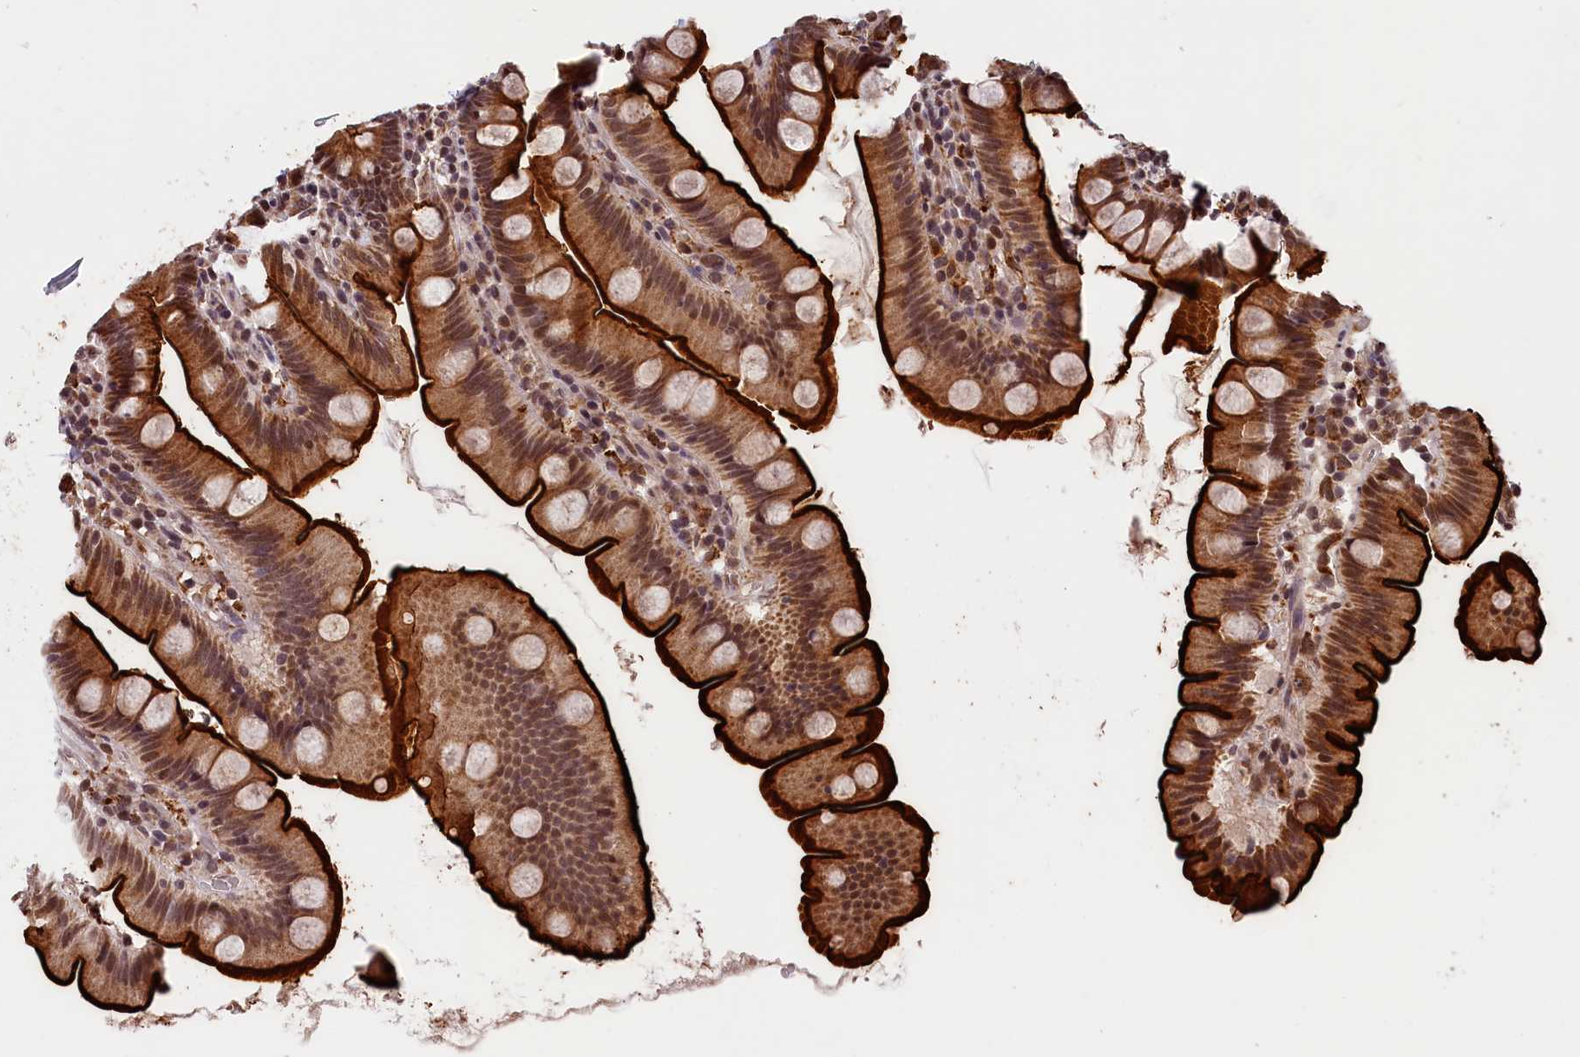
{"staining": {"intensity": "strong", "quantity": ">75%", "location": "cytoplasmic/membranous,nuclear"}, "tissue": "small intestine", "cell_type": "Glandular cells", "image_type": "normal", "snomed": [{"axis": "morphology", "description": "Normal tissue, NOS"}, {"axis": "topography", "description": "Small intestine"}], "caption": "Protein expression analysis of benign small intestine displays strong cytoplasmic/membranous,nuclear expression in about >75% of glandular cells.", "gene": "KCNK6", "patient": {"sex": "female", "age": 68}}